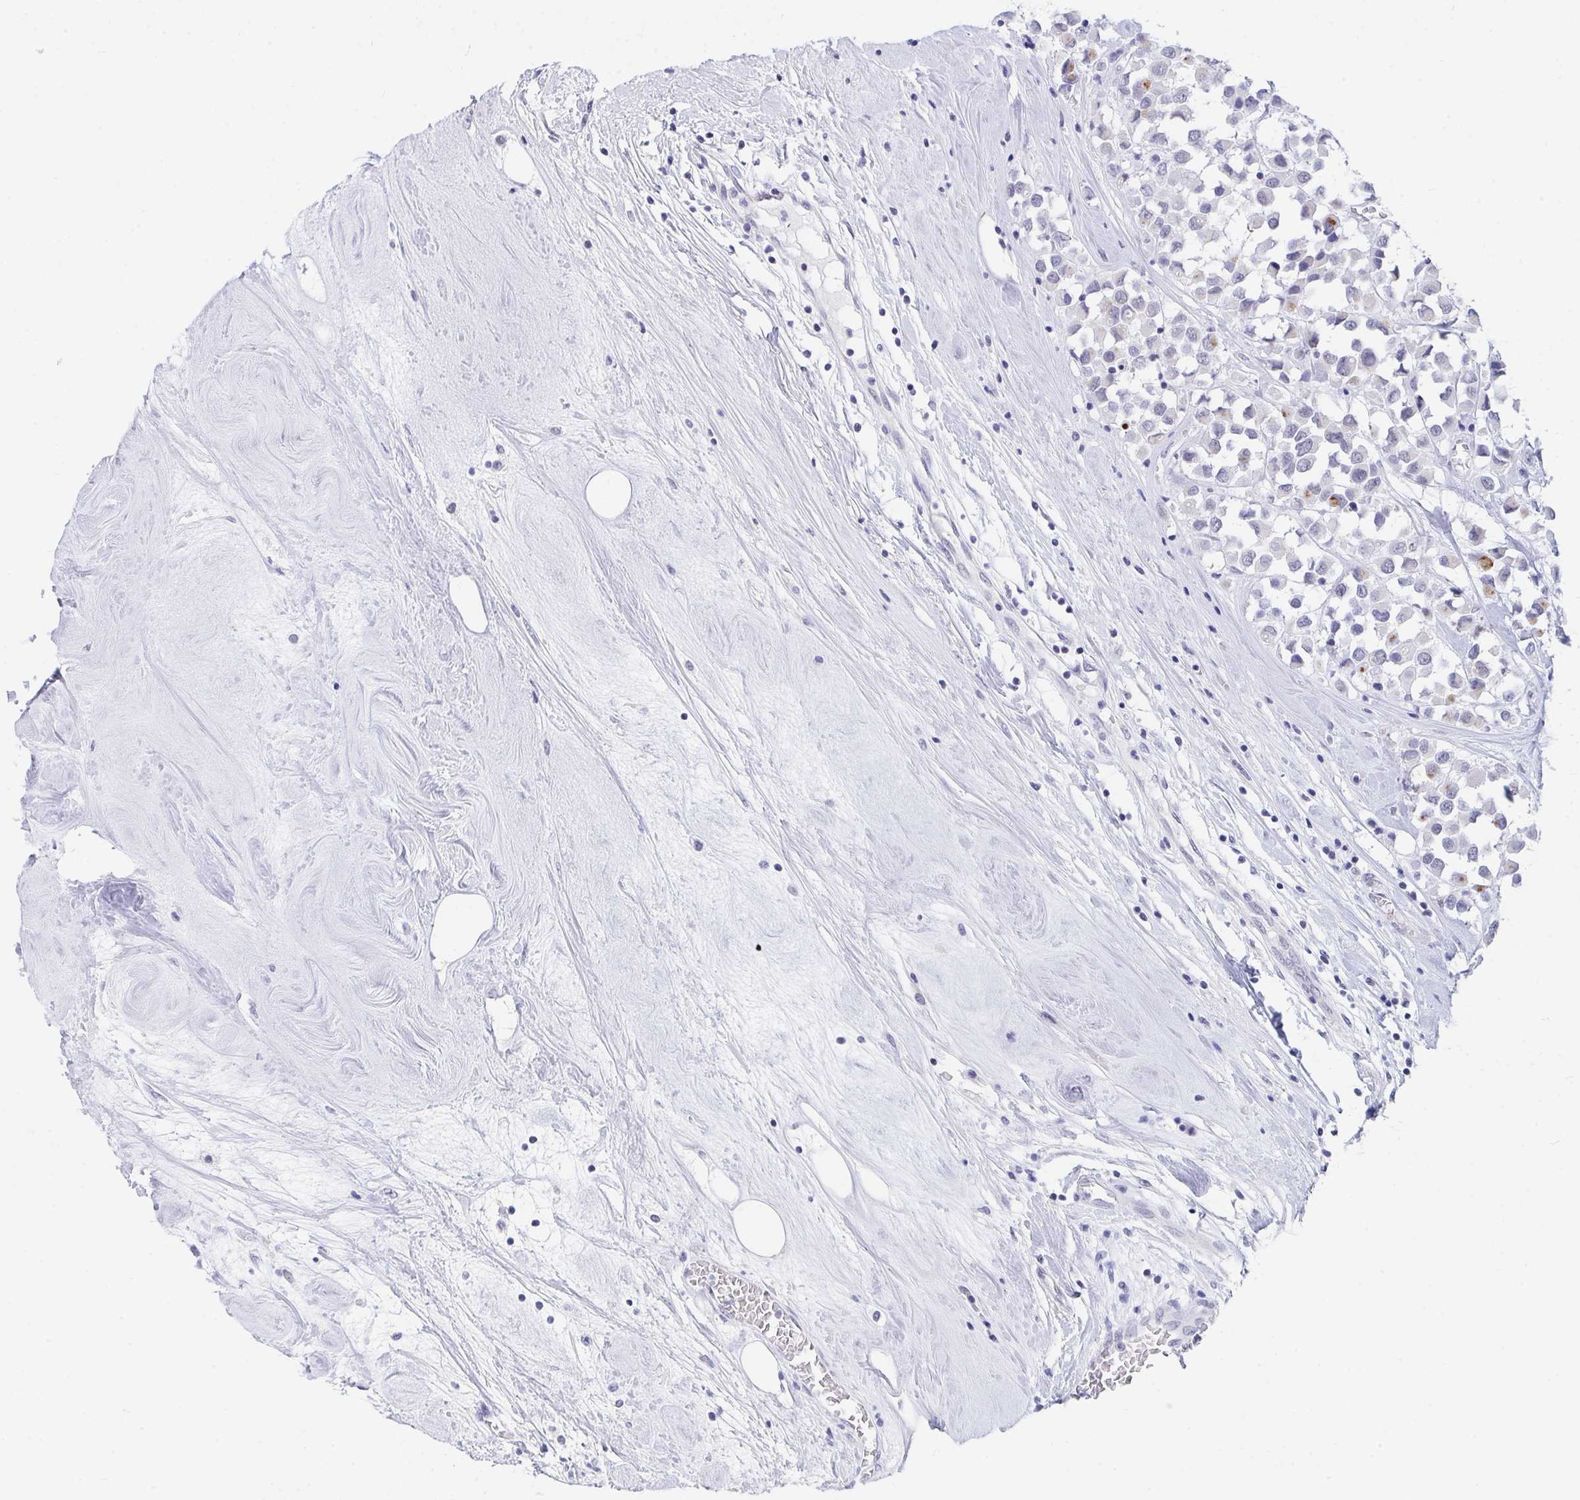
{"staining": {"intensity": "moderate", "quantity": "<25%", "location": "cytoplasmic/membranous"}, "tissue": "breast cancer", "cell_type": "Tumor cells", "image_type": "cancer", "snomed": [{"axis": "morphology", "description": "Duct carcinoma"}, {"axis": "topography", "description": "Breast"}], "caption": "The photomicrograph demonstrates a brown stain indicating the presence of a protein in the cytoplasmic/membranous of tumor cells in breast infiltrating ductal carcinoma.", "gene": "DAOA", "patient": {"sex": "female", "age": 61}}